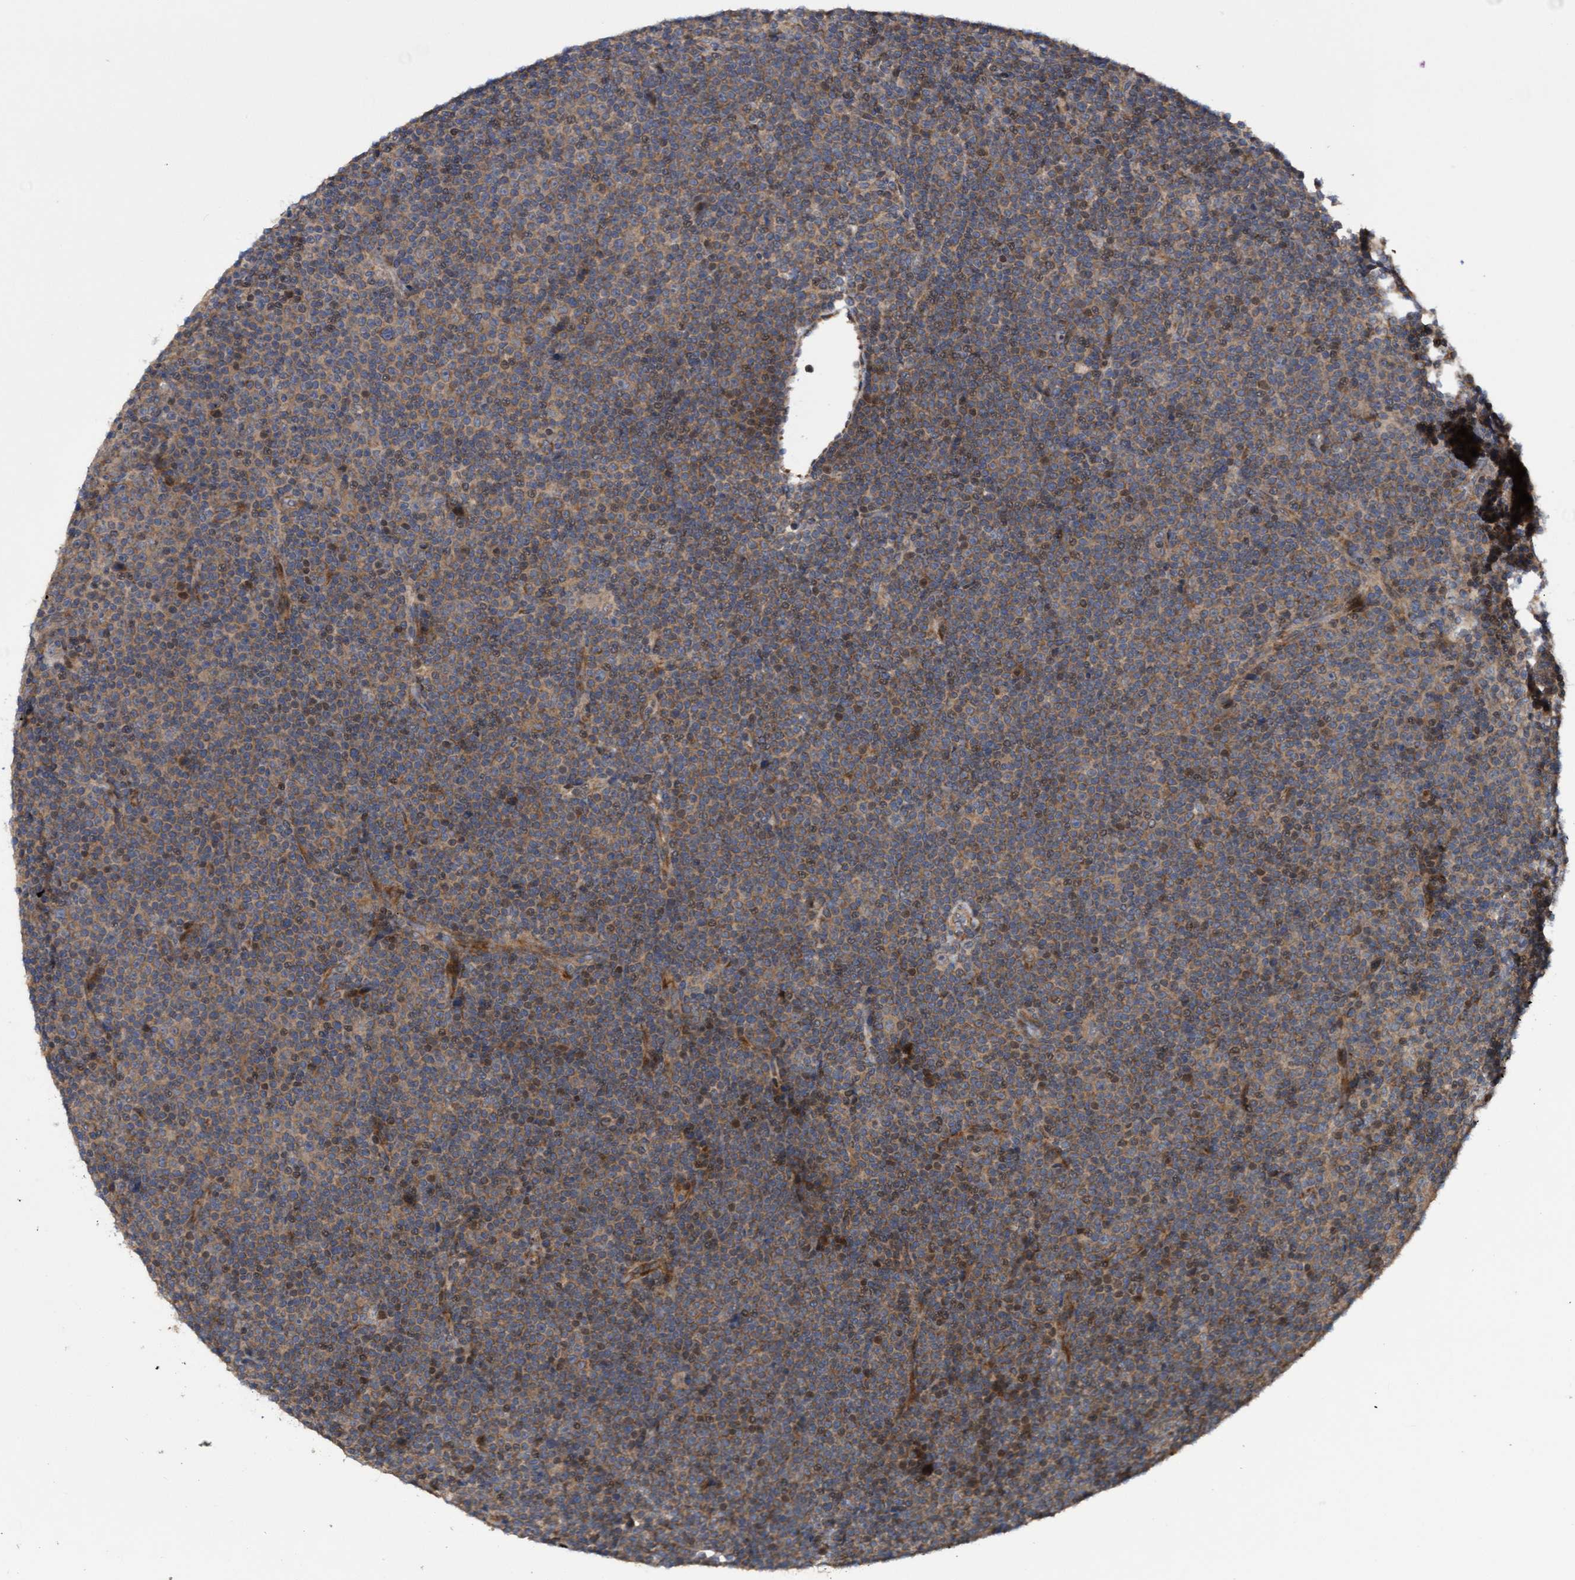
{"staining": {"intensity": "weak", "quantity": ">75%", "location": "cytoplasmic/membranous"}, "tissue": "lymphoma", "cell_type": "Tumor cells", "image_type": "cancer", "snomed": [{"axis": "morphology", "description": "Malignant lymphoma, non-Hodgkin's type, Low grade"}, {"axis": "topography", "description": "Lymph node"}], "caption": "A high-resolution histopathology image shows immunohistochemistry (IHC) staining of lymphoma, which demonstrates weak cytoplasmic/membranous expression in approximately >75% of tumor cells.", "gene": "ELP5", "patient": {"sex": "female", "age": 67}}